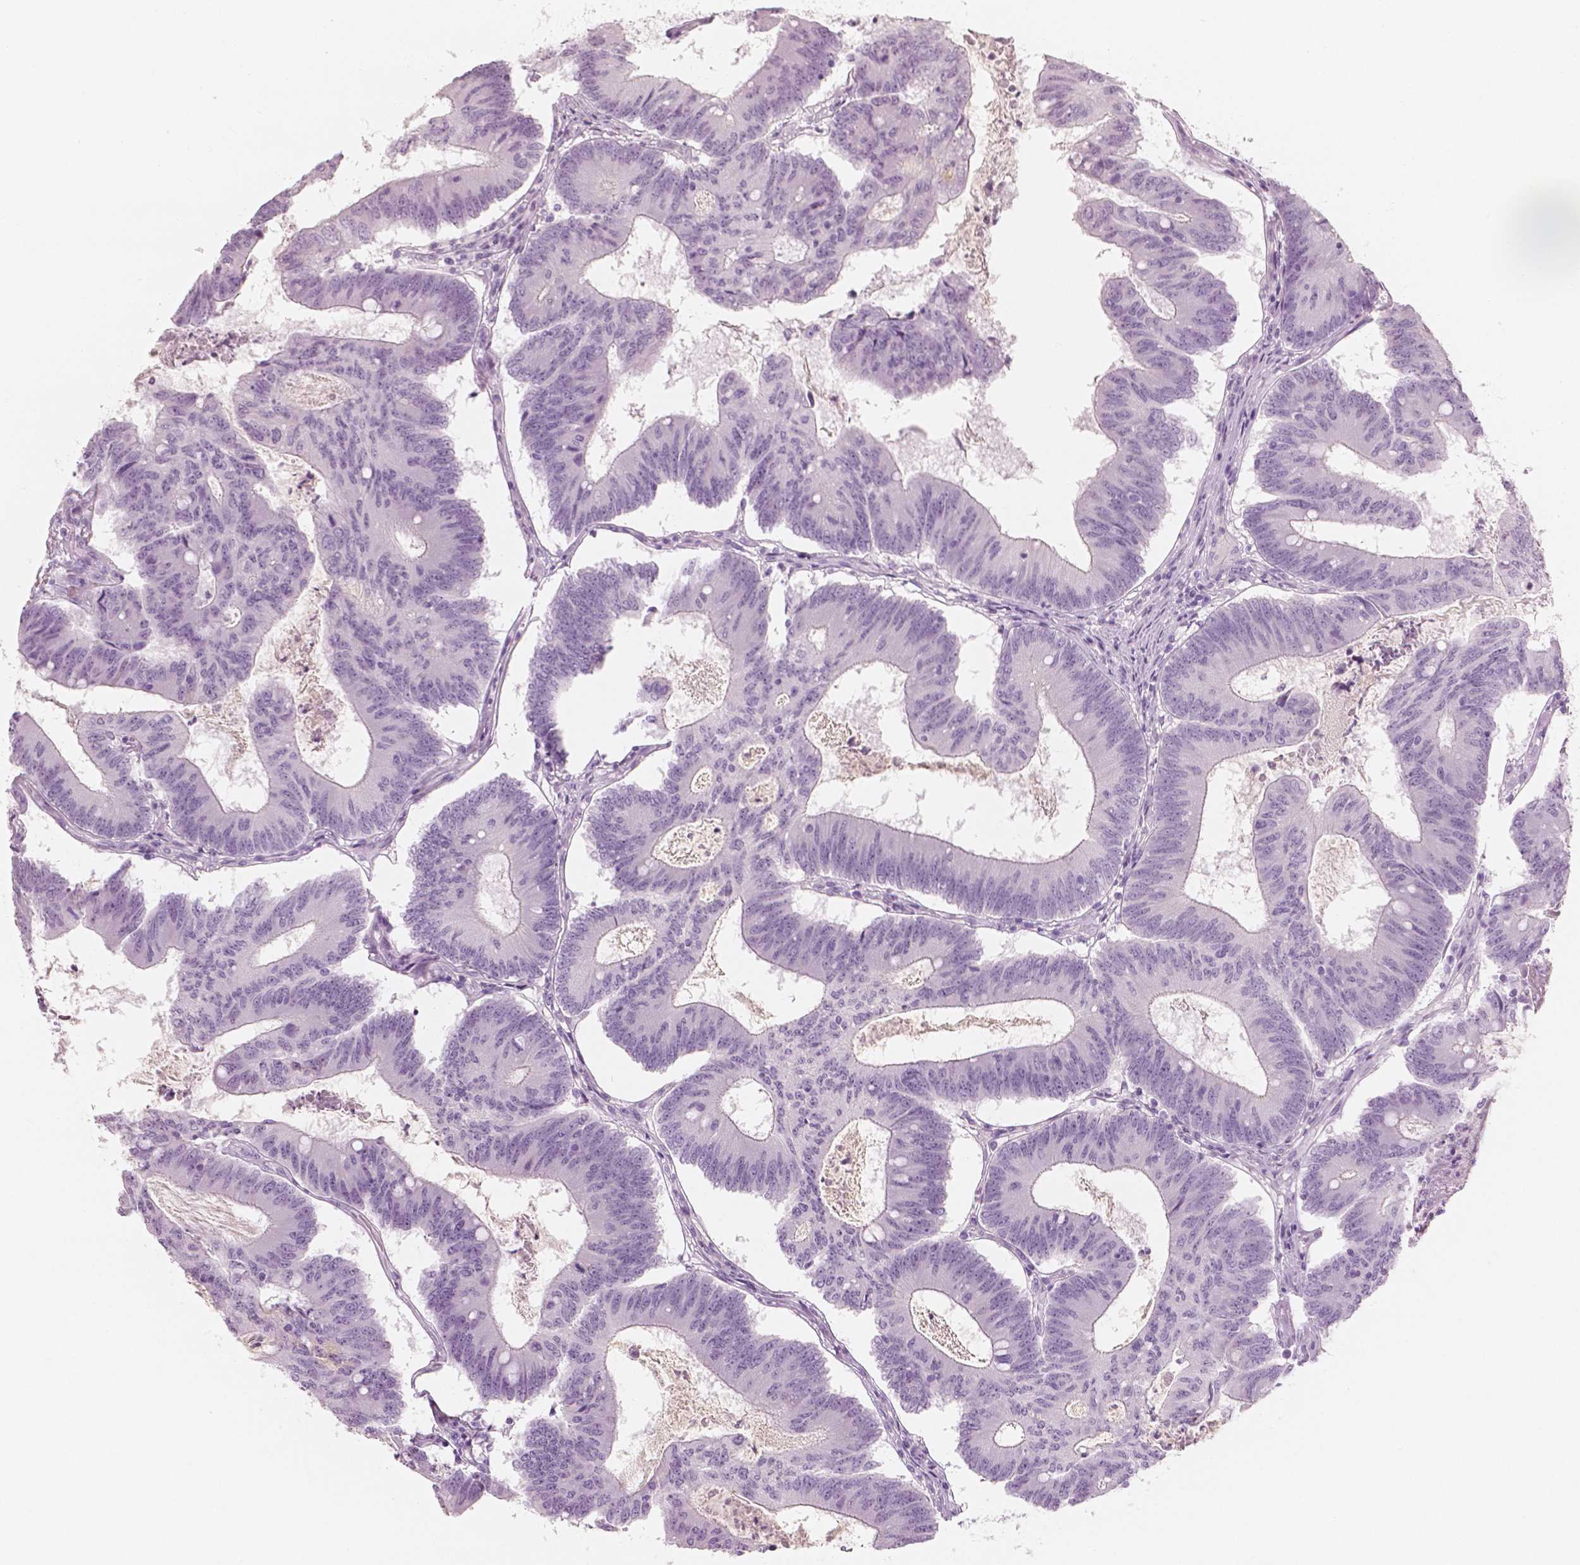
{"staining": {"intensity": "negative", "quantity": "none", "location": "none"}, "tissue": "colorectal cancer", "cell_type": "Tumor cells", "image_type": "cancer", "snomed": [{"axis": "morphology", "description": "Adenocarcinoma, NOS"}, {"axis": "topography", "description": "Colon"}], "caption": "Protein analysis of colorectal cancer reveals no significant expression in tumor cells.", "gene": "PLIN4", "patient": {"sex": "female", "age": 70}}